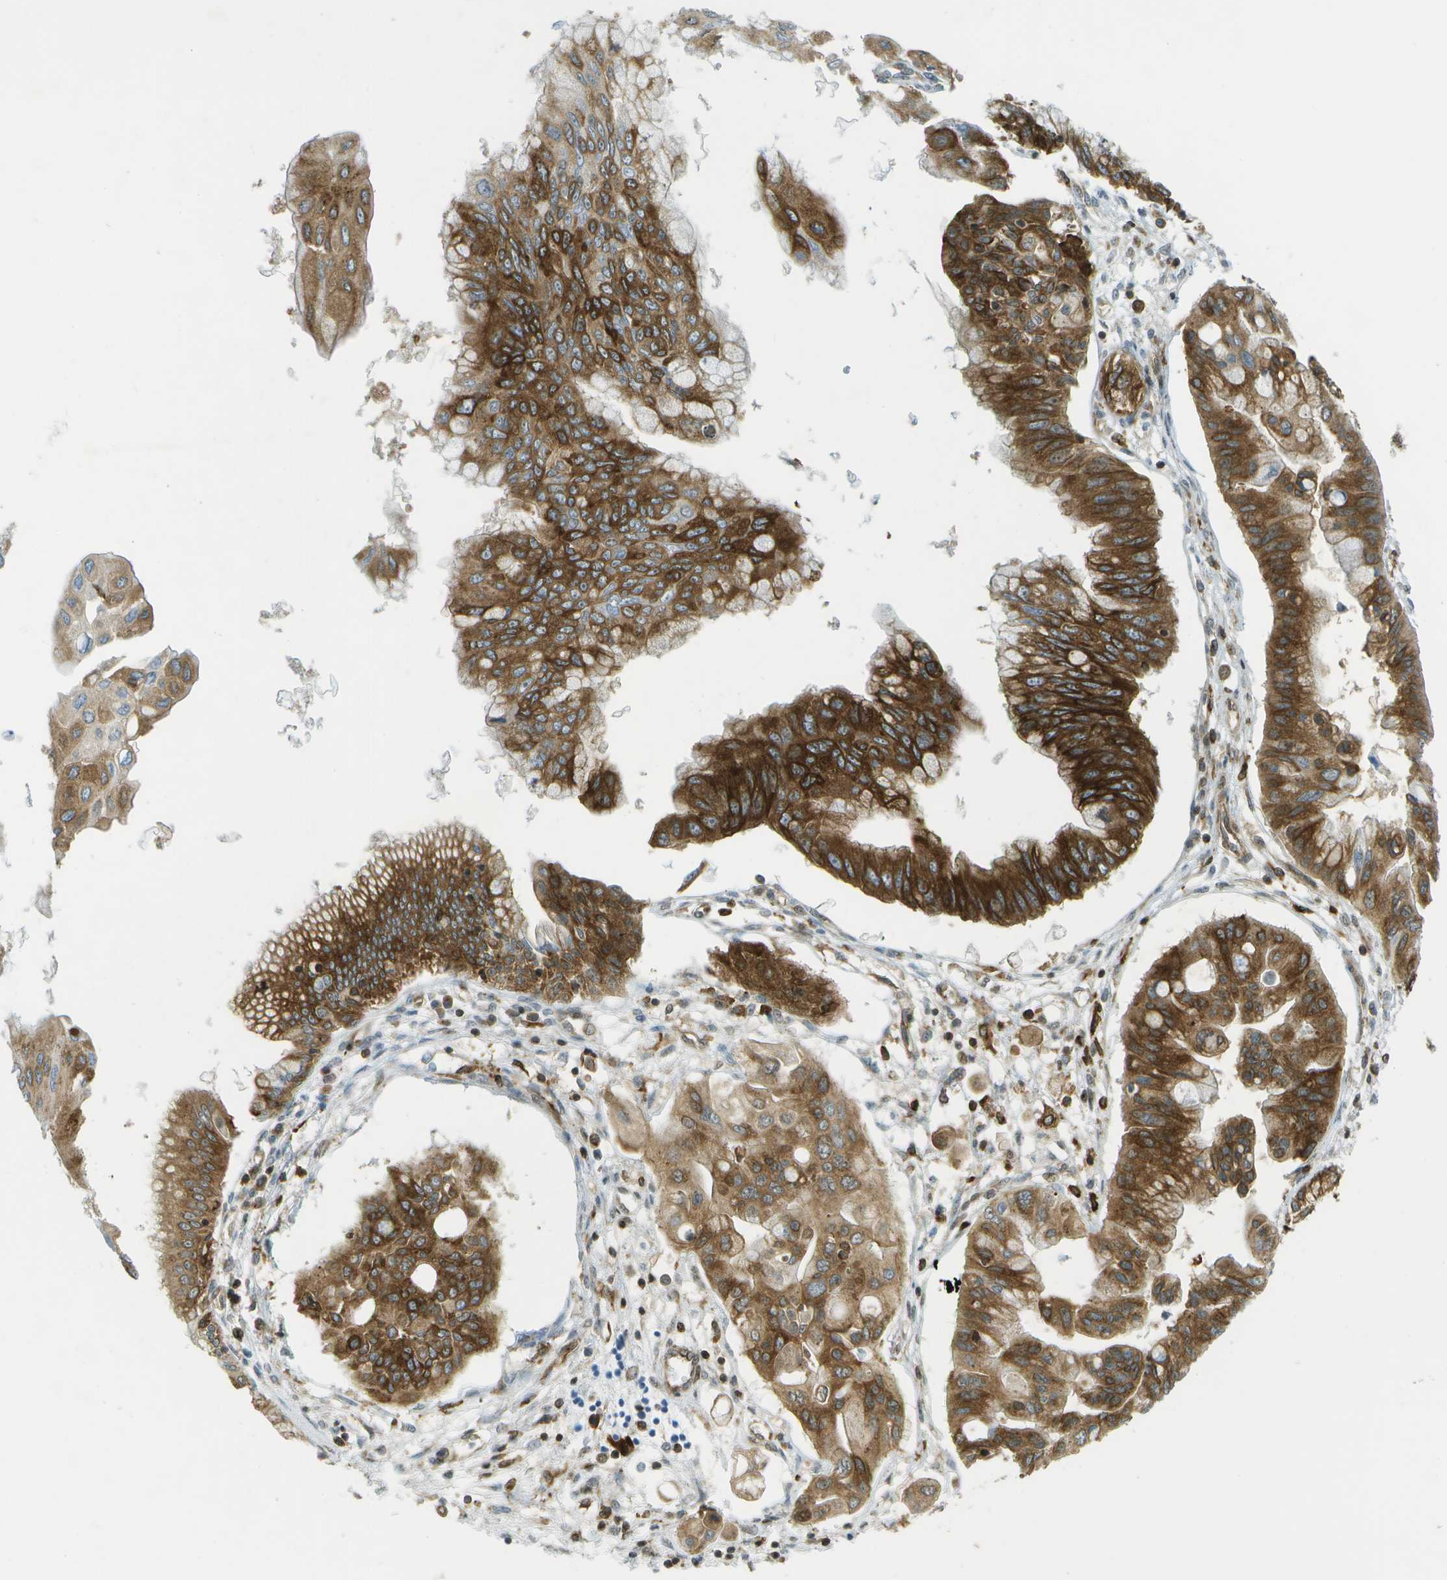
{"staining": {"intensity": "strong", "quantity": ">75%", "location": "cytoplasmic/membranous"}, "tissue": "pancreatic cancer", "cell_type": "Tumor cells", "image_type": "cancer", "snomed": [{"axis": "morphology", "description": "Adenocarcinoma, NOS"}, {"axis": "topography", "description": "Pancreas"}], "caption": "Immunohistochemical staining of human pancreatic cancer shows strong cytoplasmic/membranous protein staining in approximately >75% of tumor cells.", "gene": "TMTC1", "patient": {"sex": "female", "age": 77}}